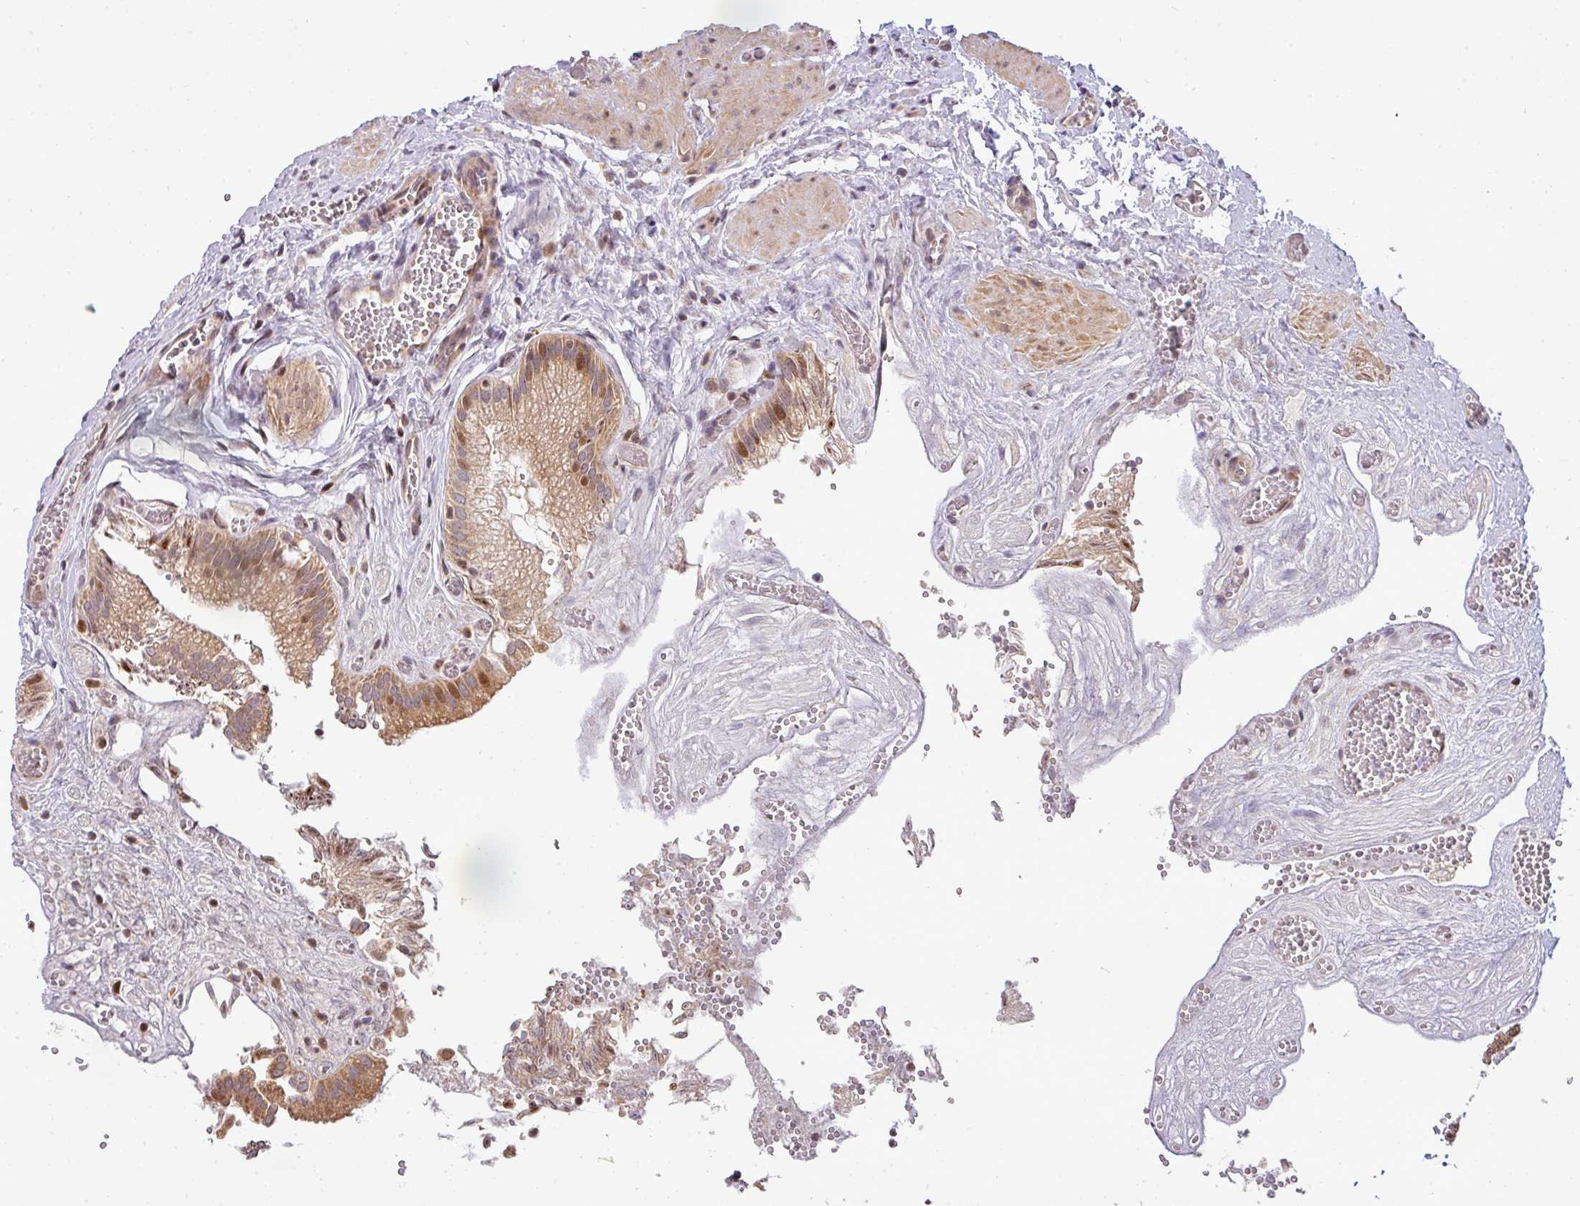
{"staining": {"intensity": "strong", "quantity": ">75%", "location": "cytoplasmic/membranous,nuclear"}, "tissue": "gallbladder", "cell_type": "Glandular cells", "image_type": "normal", "snomed": [{"axis": "morphology", "description": "Normal tissue, NOS"}, {"axis": "topography", "description": "Gallbladder"}, {"axis": "topography", "description": "Peripheral nerve tissue"}], "caption": "Brown immunohistochemical staining in benign gallbladder reveals strong cytoplasmic/membranous,nuclear staining in about >75% of glandular cells.", "gene": "MAZ", "patient": {"sex": "male", "age": 17}}